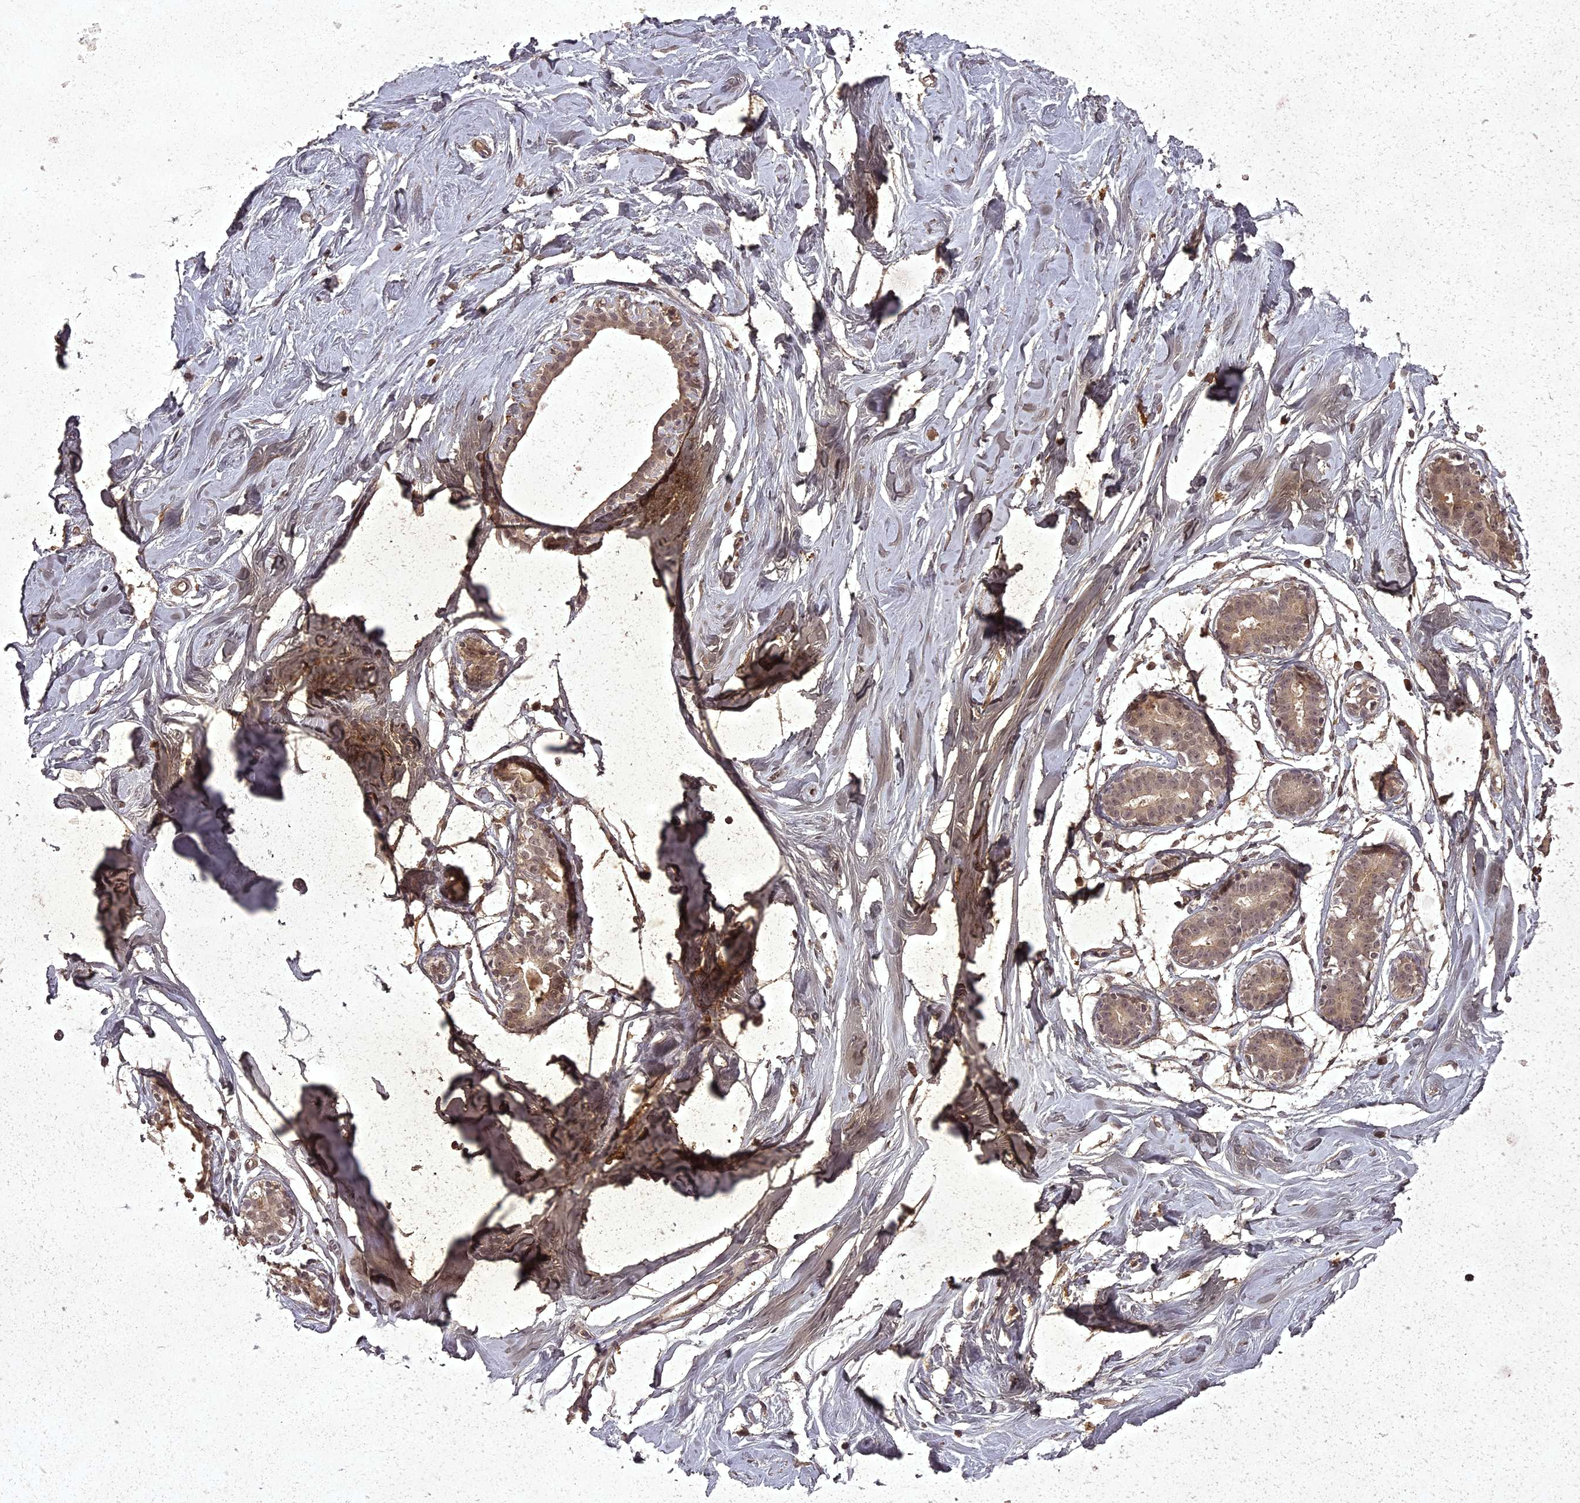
{"staining": {"intensity": "moderate", "quantity": ">75%", "location": "cytoplasmic/membranous"}, "tissue": "breast", "cell_type": "Adipocytes", "image_type": "normal", "snomed": [{"axis": "morphology", "description": "Normal tissue, NOS"}, {"axis": "morphology", "description": "Adenoma, NOS"}, {"axis": "topography", "description": "Breast"}], "caption": "The micrograph exhibits staining of benign breast, revealing moderate cytoplasmic/membranous protein staining (brown color) within adipocytes. (DAB (3,3'-diaminobenzidine) IHC, brown staining for protein, blue staining for nuclei).", "gene": "ING5", "patient": {"sex": "female", "age": 23}}